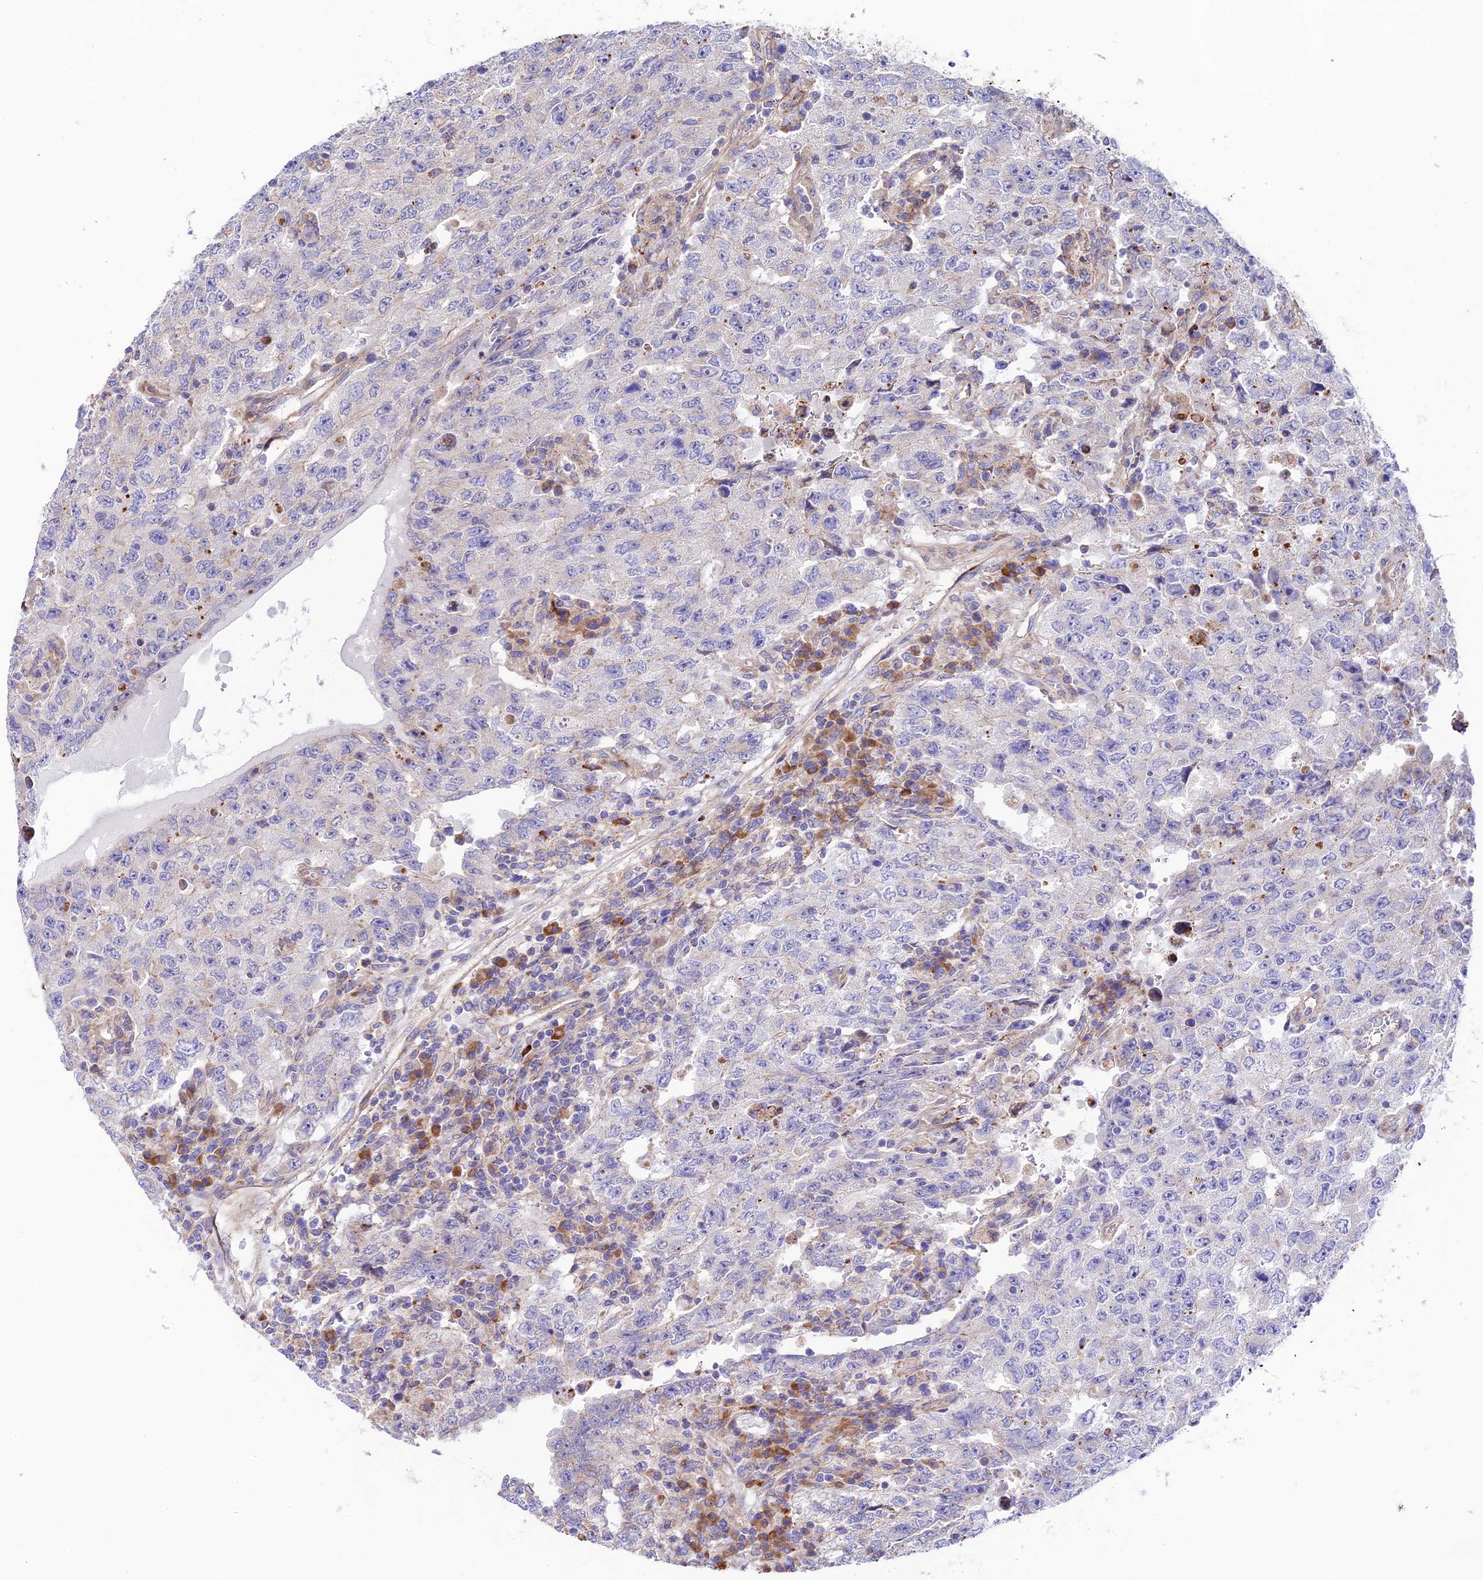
{"staining": {"intensity": "negative", "quantity": "none", "location": "none"}, "tissue": "testis cancer", "cell_type": "Tumor cells", "image_type": "cancer", "snomed": [{"axis": "morphology", "description": "Carcinoma, Embryonal, NOS"}, {"axis": "topography", "description": "Testis"}], "caption": "Immunohistochemical staining of testis cancer demonstrates no significant positivity in tumor cells.", "gene": "VPS13C", "patient": {"sex": "male", "age": 26}}